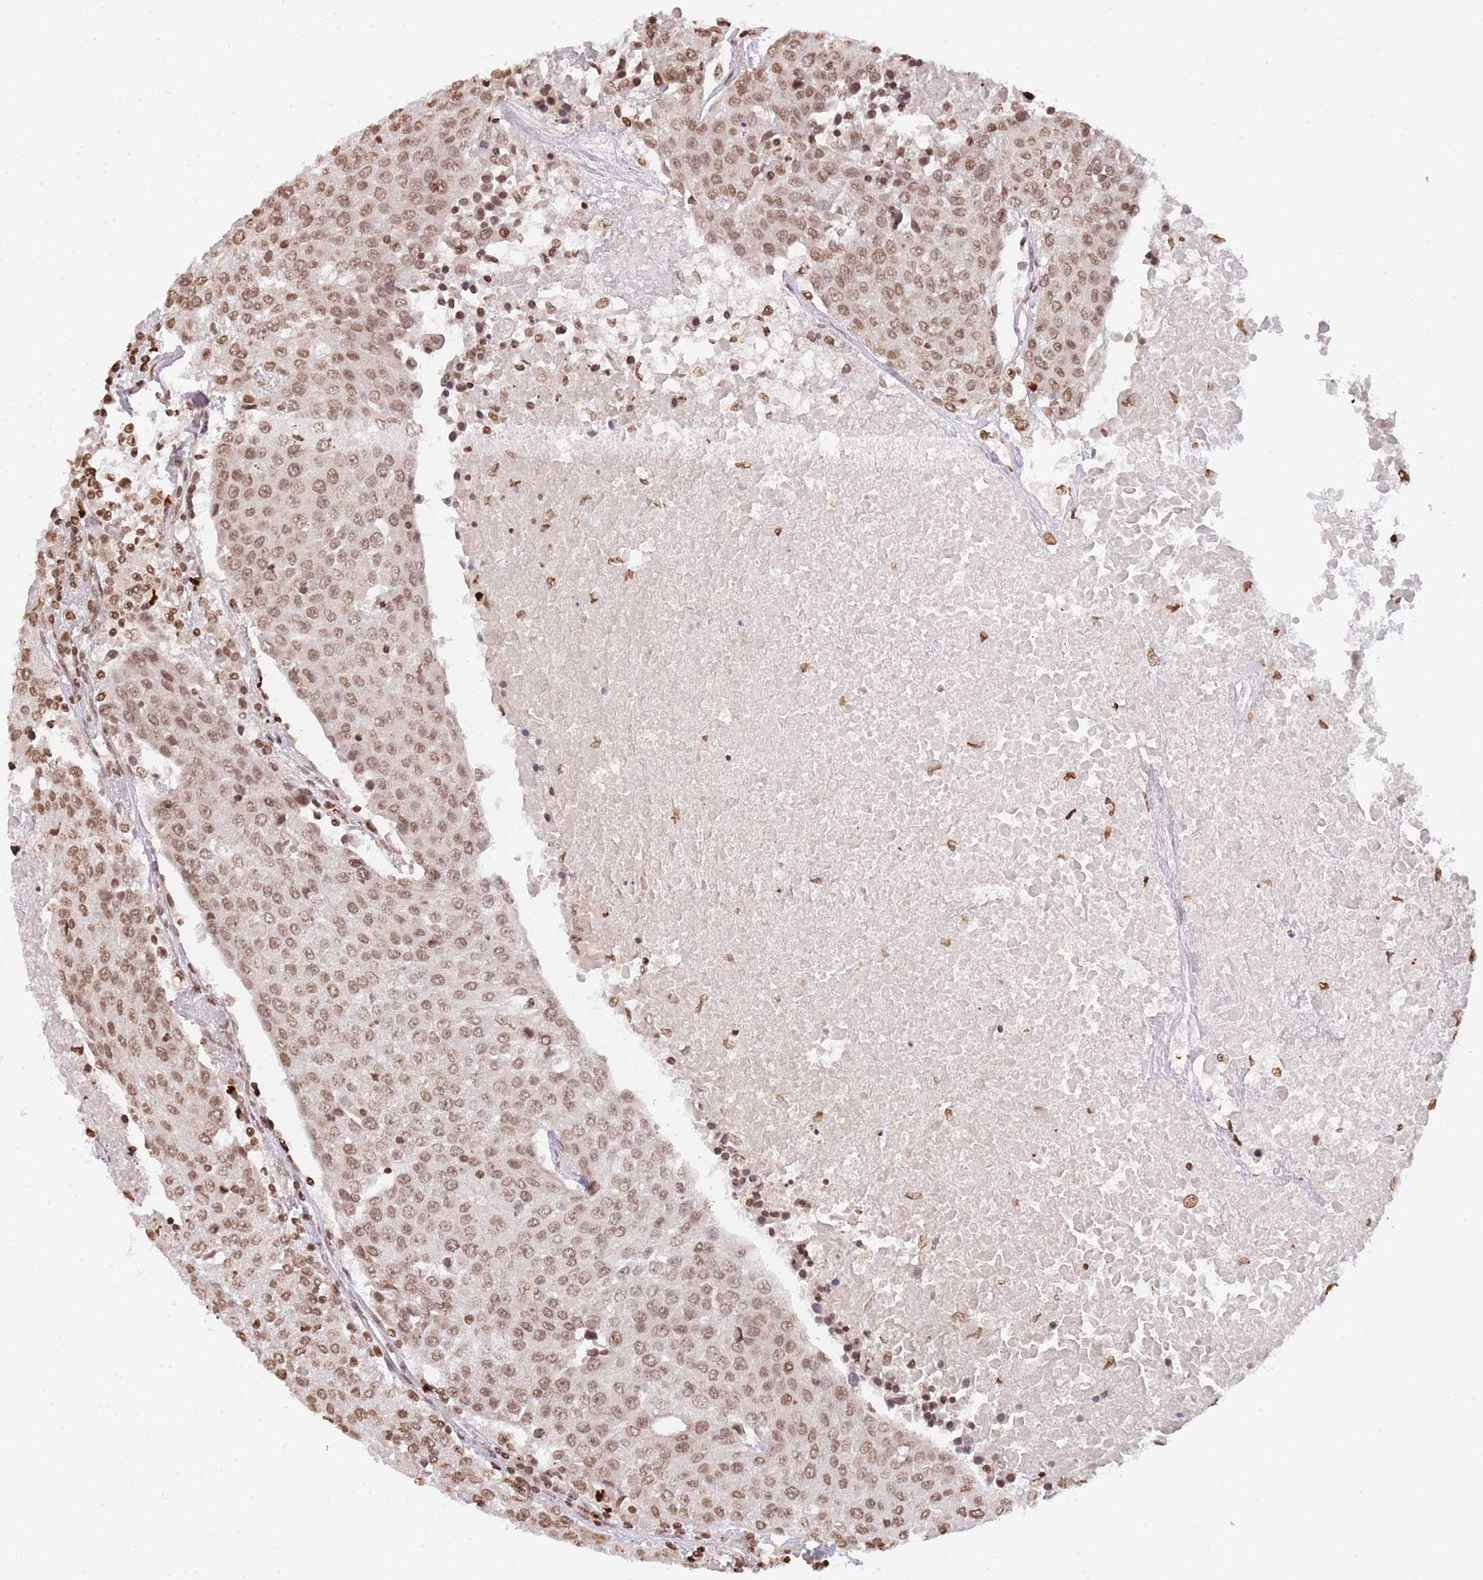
{"staining": {"intensity": "moderate", "quantity": ">75%", "location": "nuclear"}, "tissue": "urothelial cancer", "cell_type": "Tumor cells", "image_type": "cancer", "snomed": [{"axis": "morphology", "description": "Urothelial carcinoma, High grade"}, {"axis": "topography", "description": "Urinary bladder"}], "caption": "Urothelial cancer stained with DAB (3,3'-diaminobenzidine) immunohistochemistry demonstrates medium levels of moderate nuclear staining in approximately >75% of tumor cells.", "gene": "WWTR1", "patient": {"sex": "female", "age": 85}}